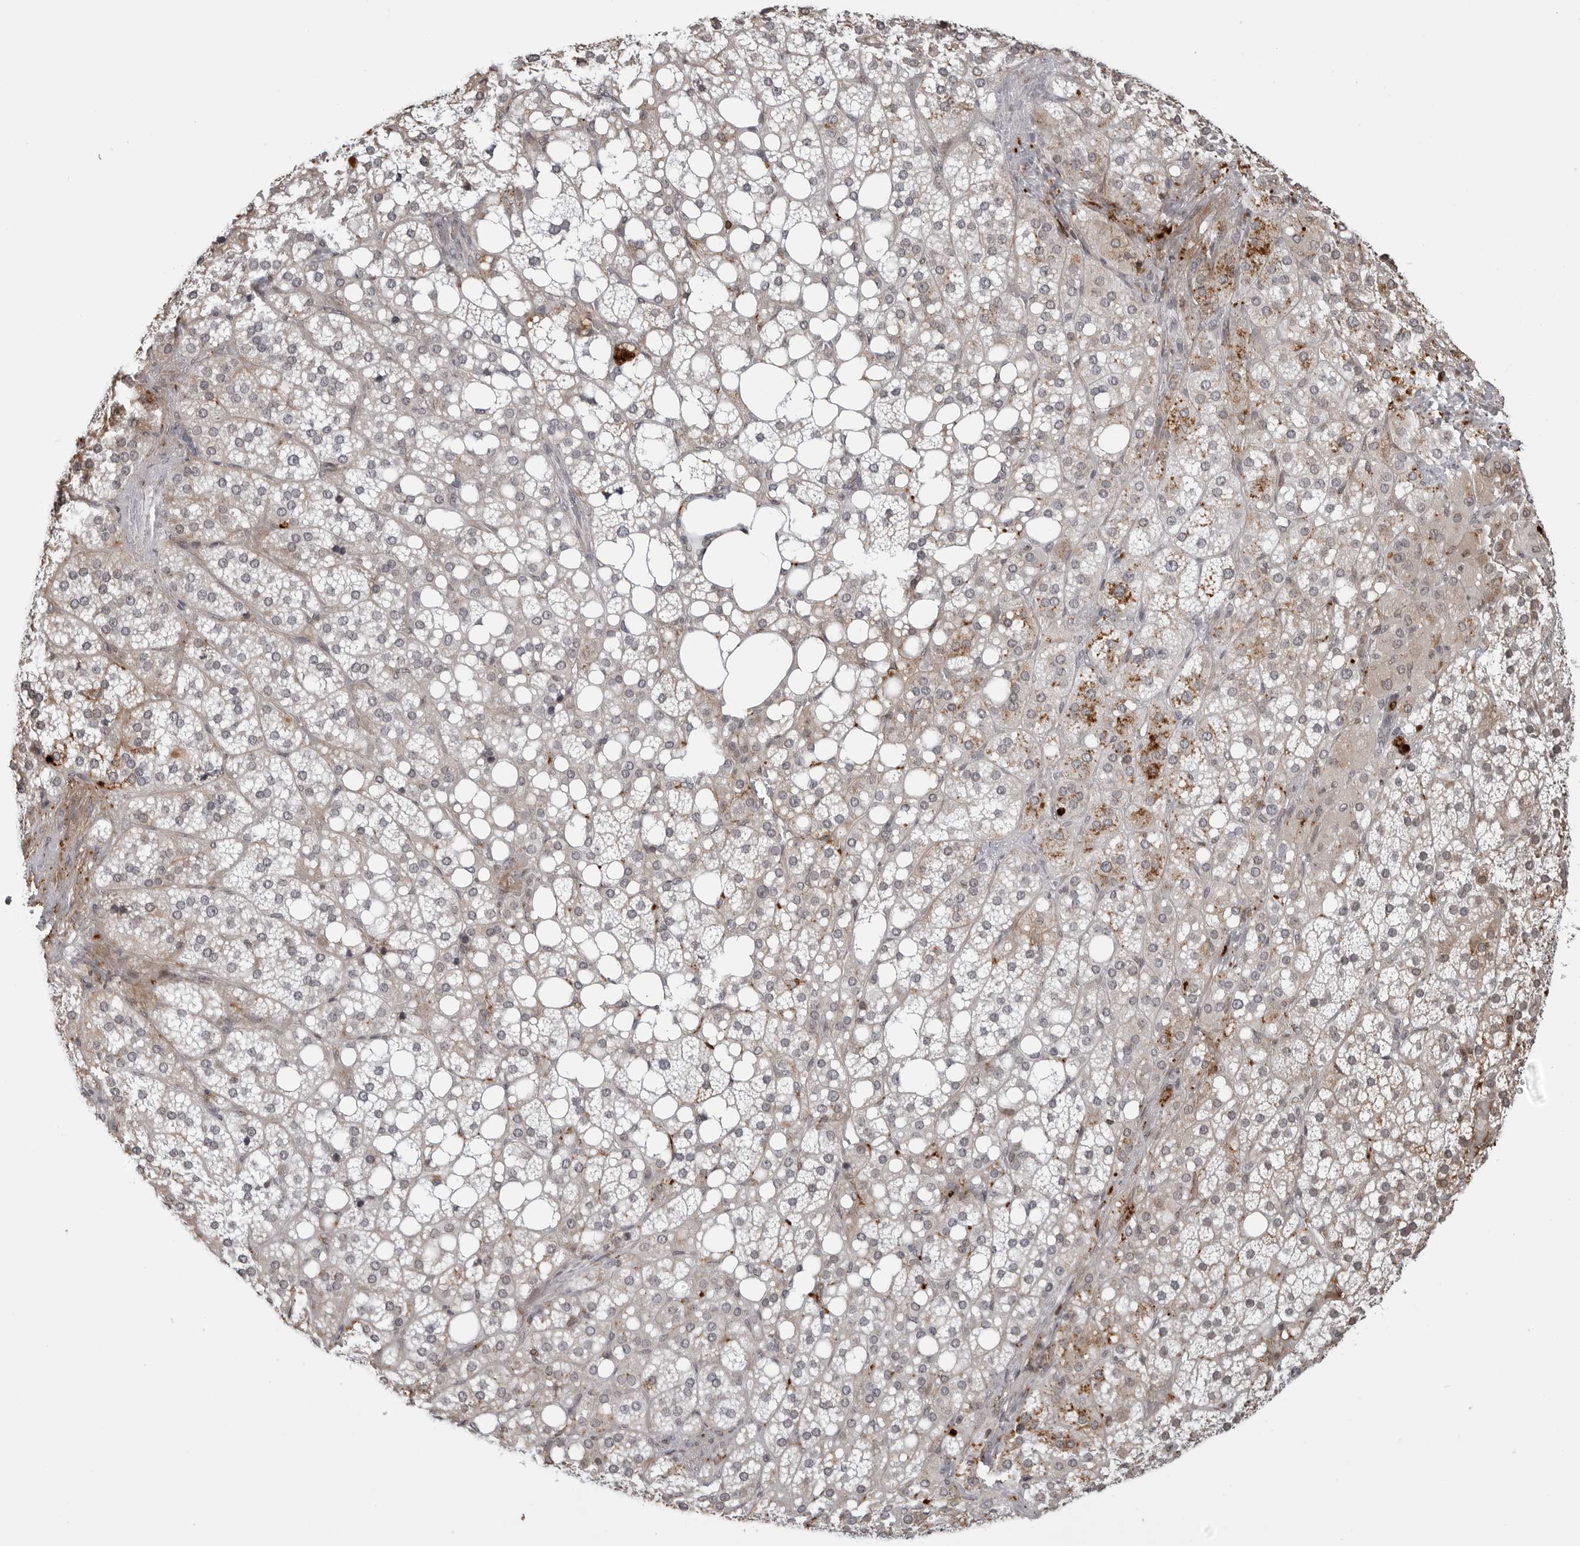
{"staining": {"intensity": "moderate", "quantity": "<25%", "location": "cytoplasmic/membranous"}, "tissue": "adrenal gland", "cell_type": "Glandular cells", "image_type": "normal", "snomed": [{"axis": "morphology", "description": "Normal tissue, NOS"}, {"axis": "topography", "description": "Adrenal gland"}], "caption": "Immunohistochemical staining of benign adrenal gland displays moderate cytoplasmic/membranous protein staining in approximately <25% of glandular cells. The staining is performed using DAB (3,3'-diaminobenzidine) brown chromogen to label protein expression. The nuclei are counter-stained blue using hematoxylin.", "gene": "CXCR5", "patient": {"sex": "female", "age": 59}}